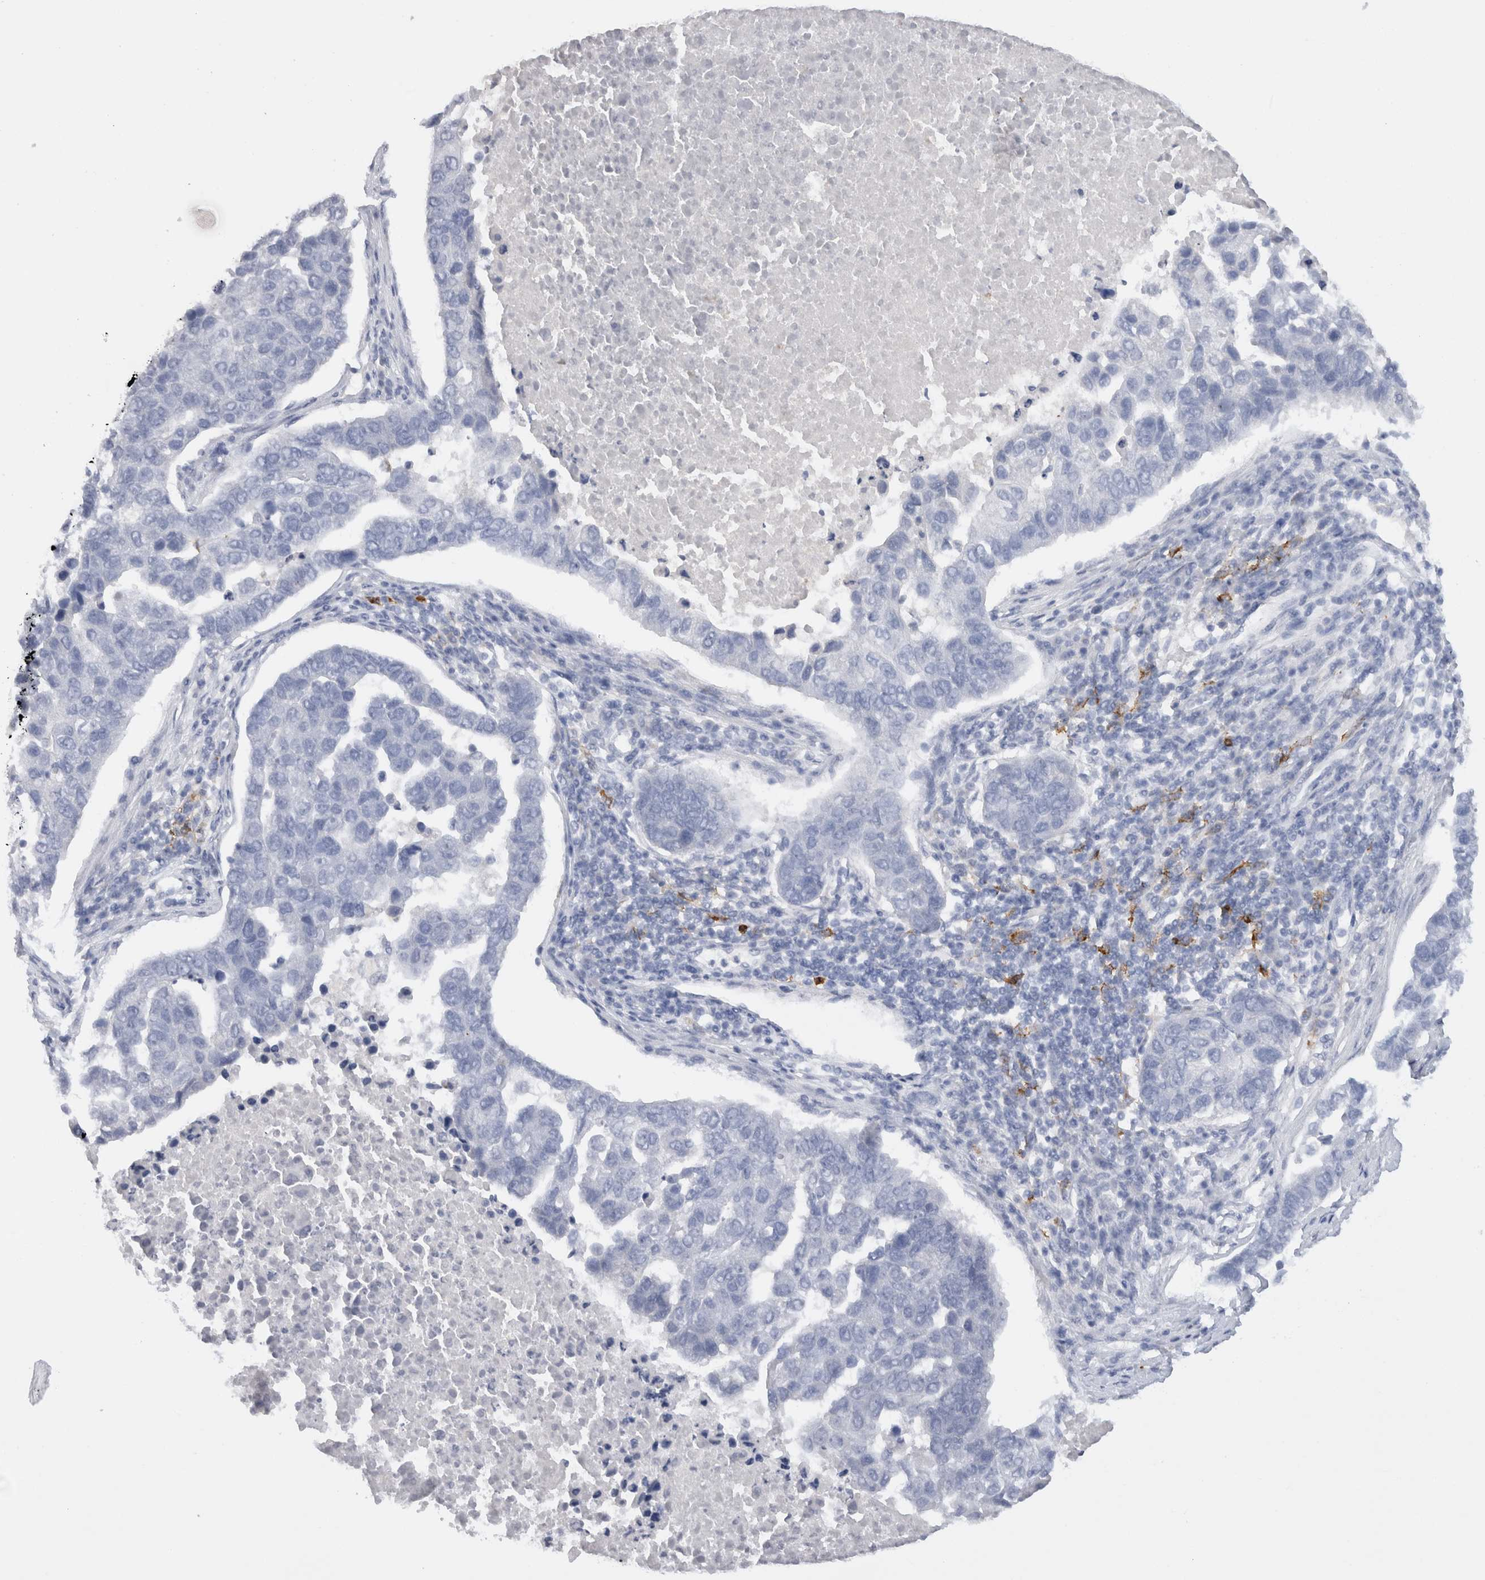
{"staining": {"intensity": "negative", "quantity": "none", "location": "none"}, "tissue": "pancreatic cancer", "cell_type": "Tumor cells", "image_type": "cancer", "snomed": [{"axis": "morphology", "description": "Adenocarcinoma, NOS"}, {"axis": "topography", "description": "Pancreas"}], "caption": "Immunohistochemical staining of human pancreatic cancer (adenocarcinoma) demonstrates no significant positivity in tumor cells.", "gene": "LAMP3", "patient": {"sex": "female", "age": 61}}